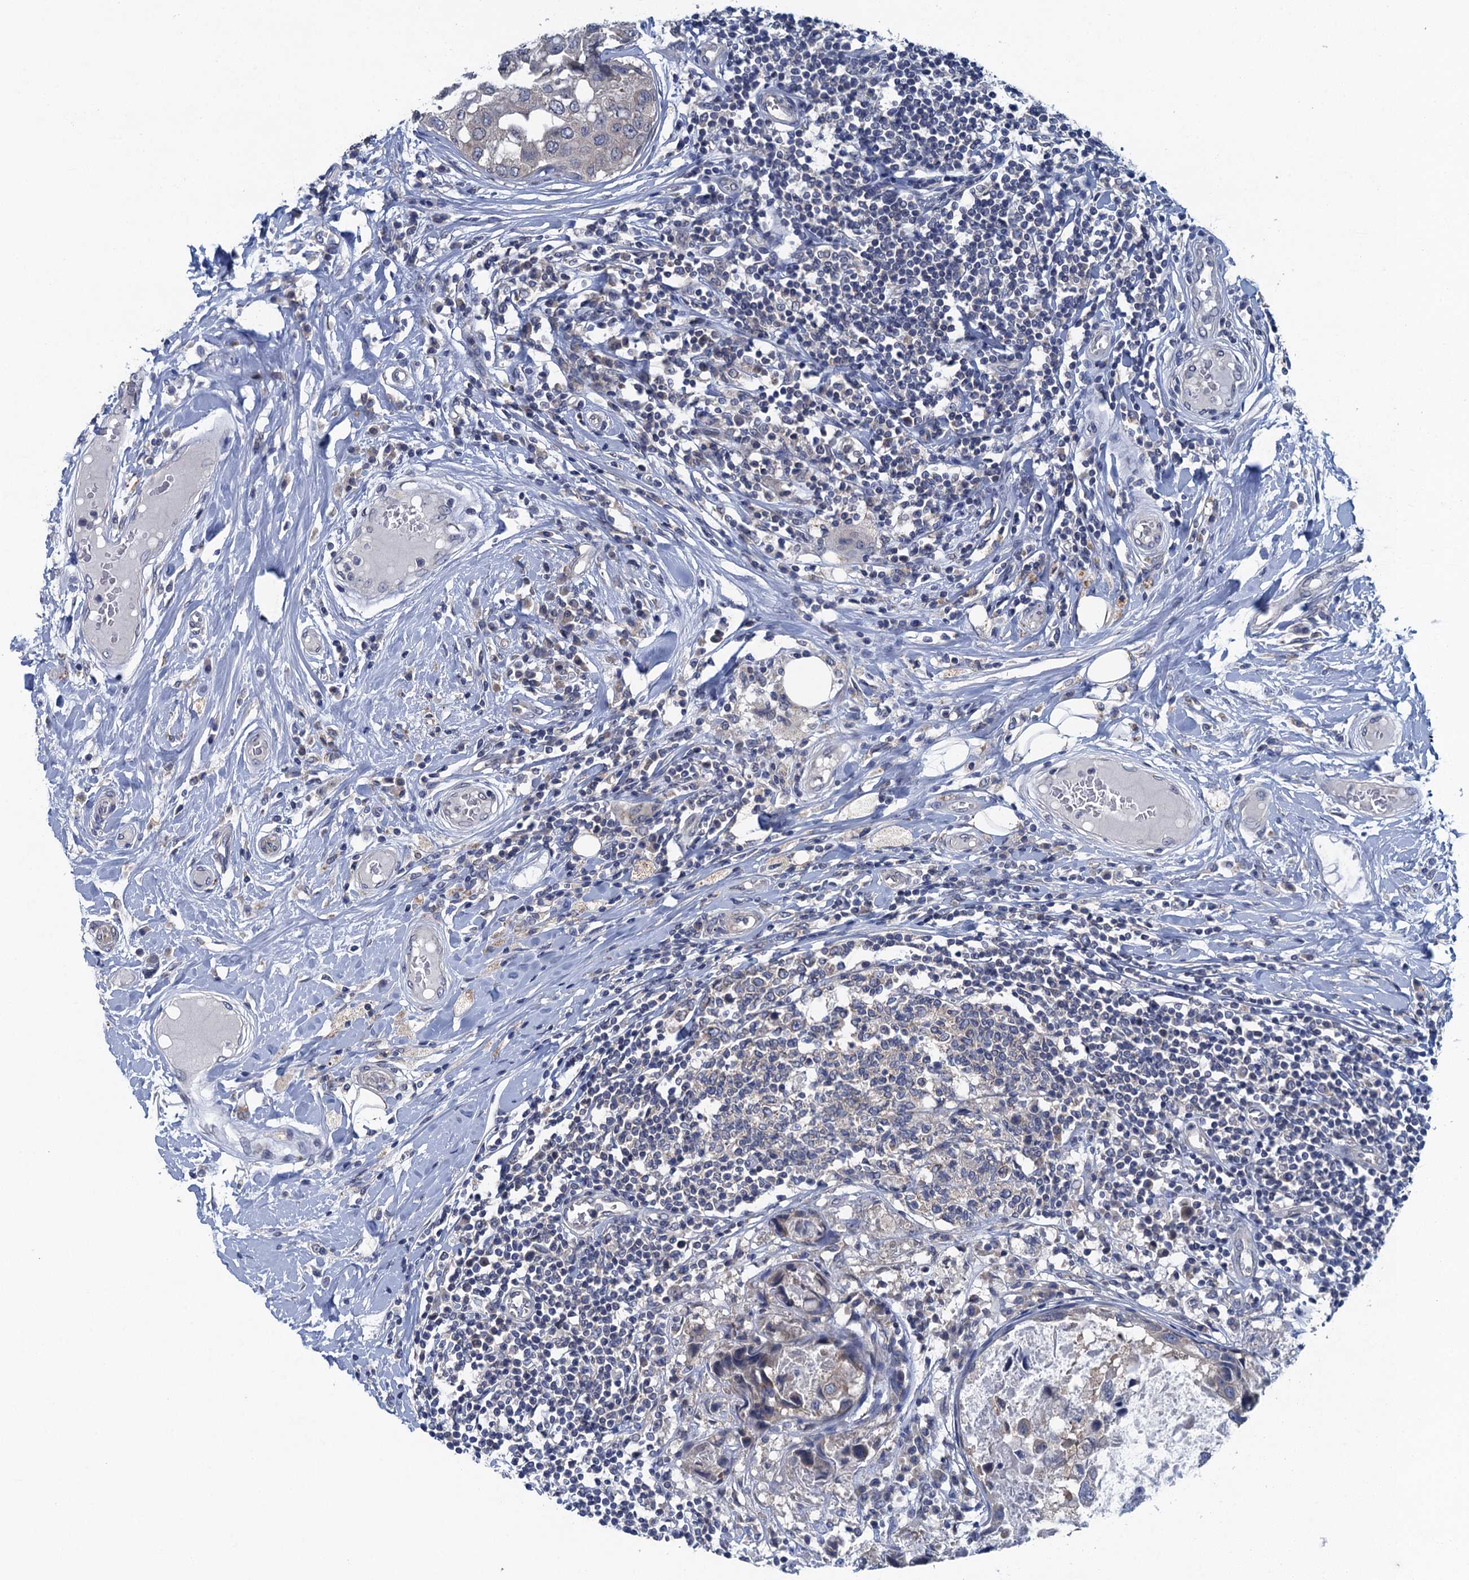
{"staining": {"intensity": "negative", "quantity": "none", "location": "none"}, "tissue": "breast cancer", "cell_type": "Tumor cells", "image_type": "cancer", "snomed": [{"axis": "morphology", "description": "Duct carcinoma"}, {"axis": "topography", "description": "Breast"}], "caption": "An immunohistochemistry (IHC) micrograph of breast cancer (intraductal carcinoma) is shown. There is no staining in tumor cells of breast cancer (intraductal carcinoma).", "gene": "CTU2", "patient": {"sex": "female", "age": 27}}